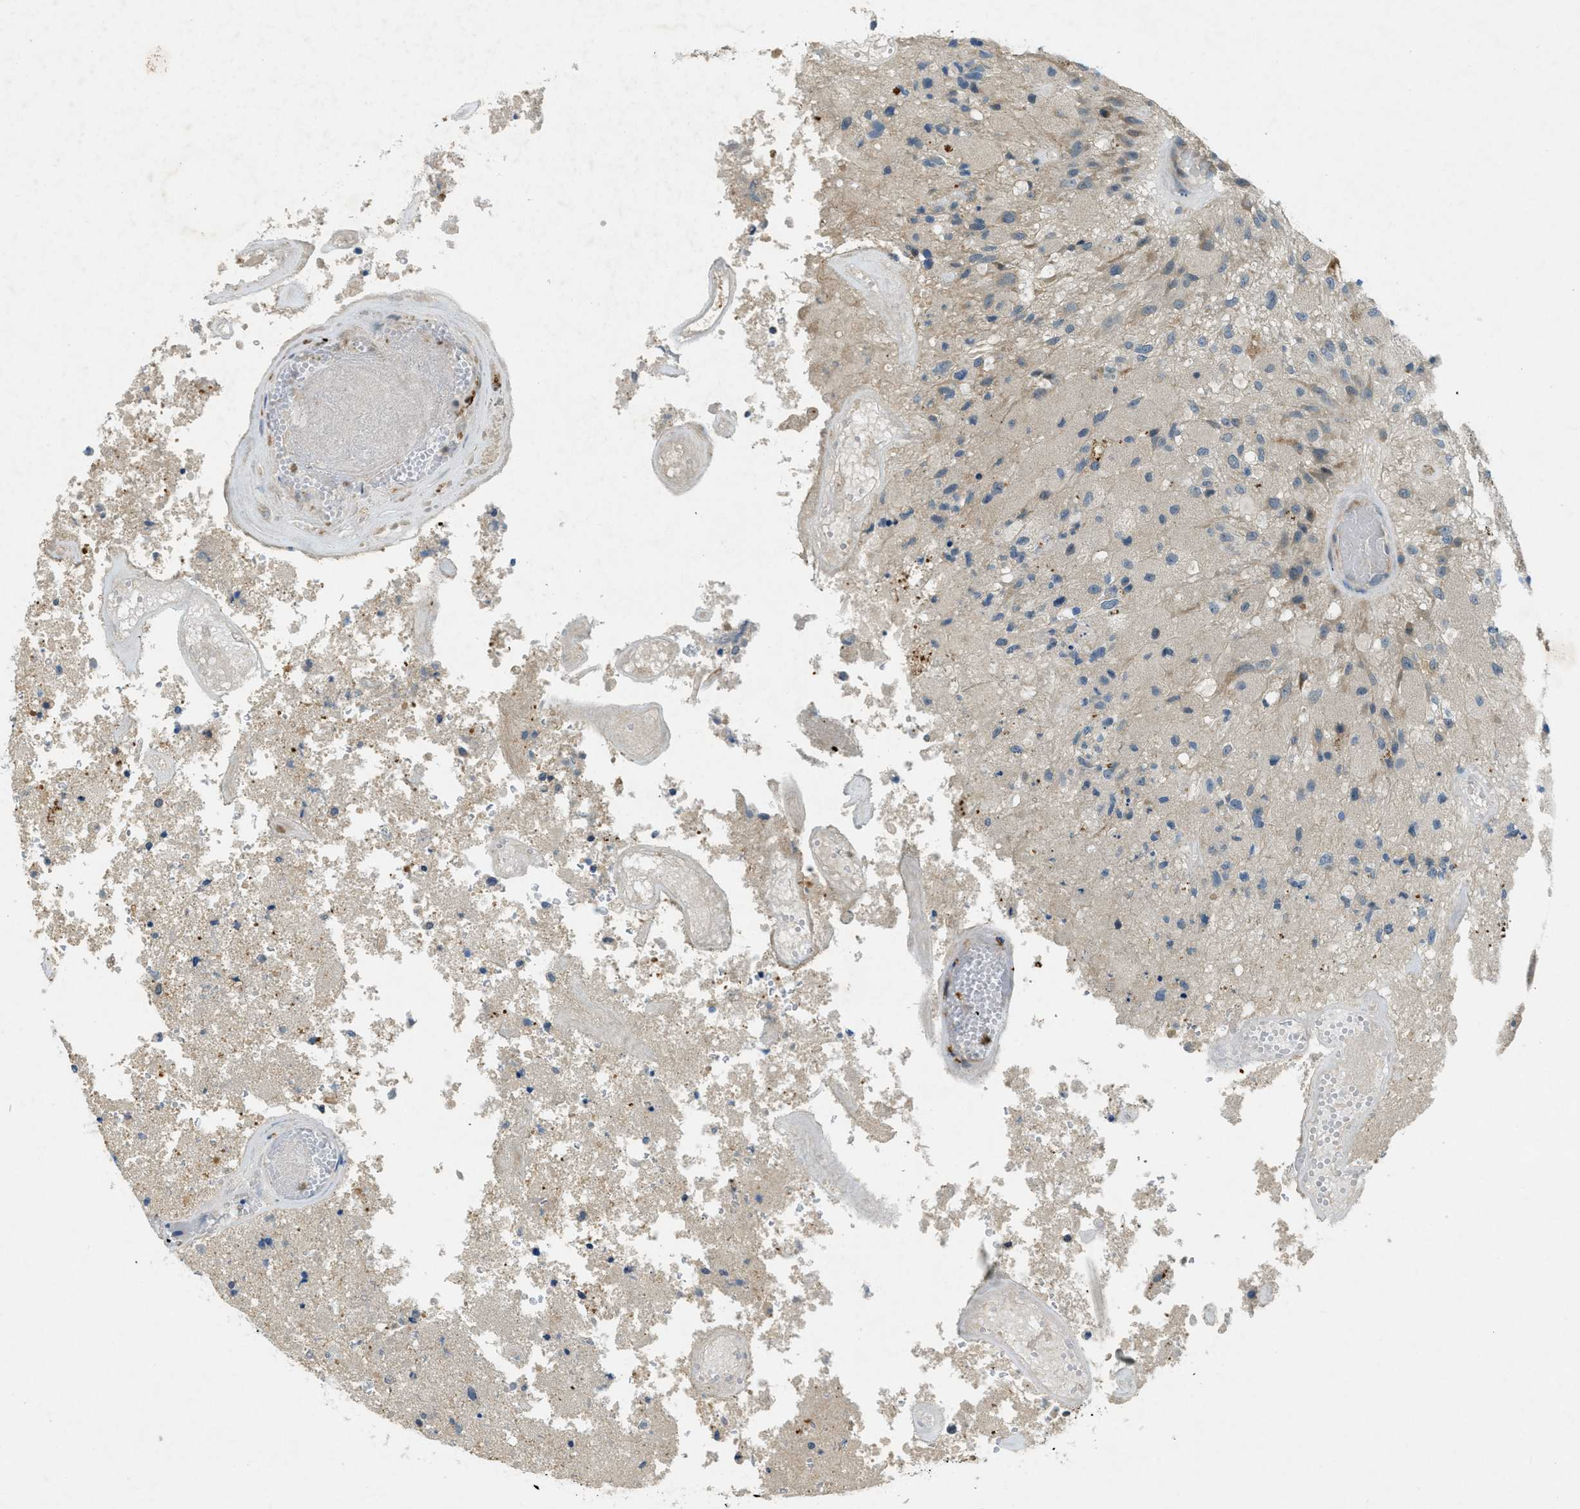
{"staining": {"intensity": "negative", "quantity": "none", "location": "none"}, "tissue": "glioma", "cell_type": "Tumor cells", "image_type": "cancer", "snomed": [{"axis": "morphology", "description": "Normal tissue, NOS"}, {"axis": "morphology", "description": "Glioma, malignant, High grade"}, {"axis": "topography", "description": "Cerebral cortex"}], "caption": "Immunohistochemistry (IHC) image of neoplastic tissue: human glioma stained with DAB exhibits no significant protein staining in tumor cells.", "gene": "SNX14", "patient": {"sex": "male", "age": 77}}